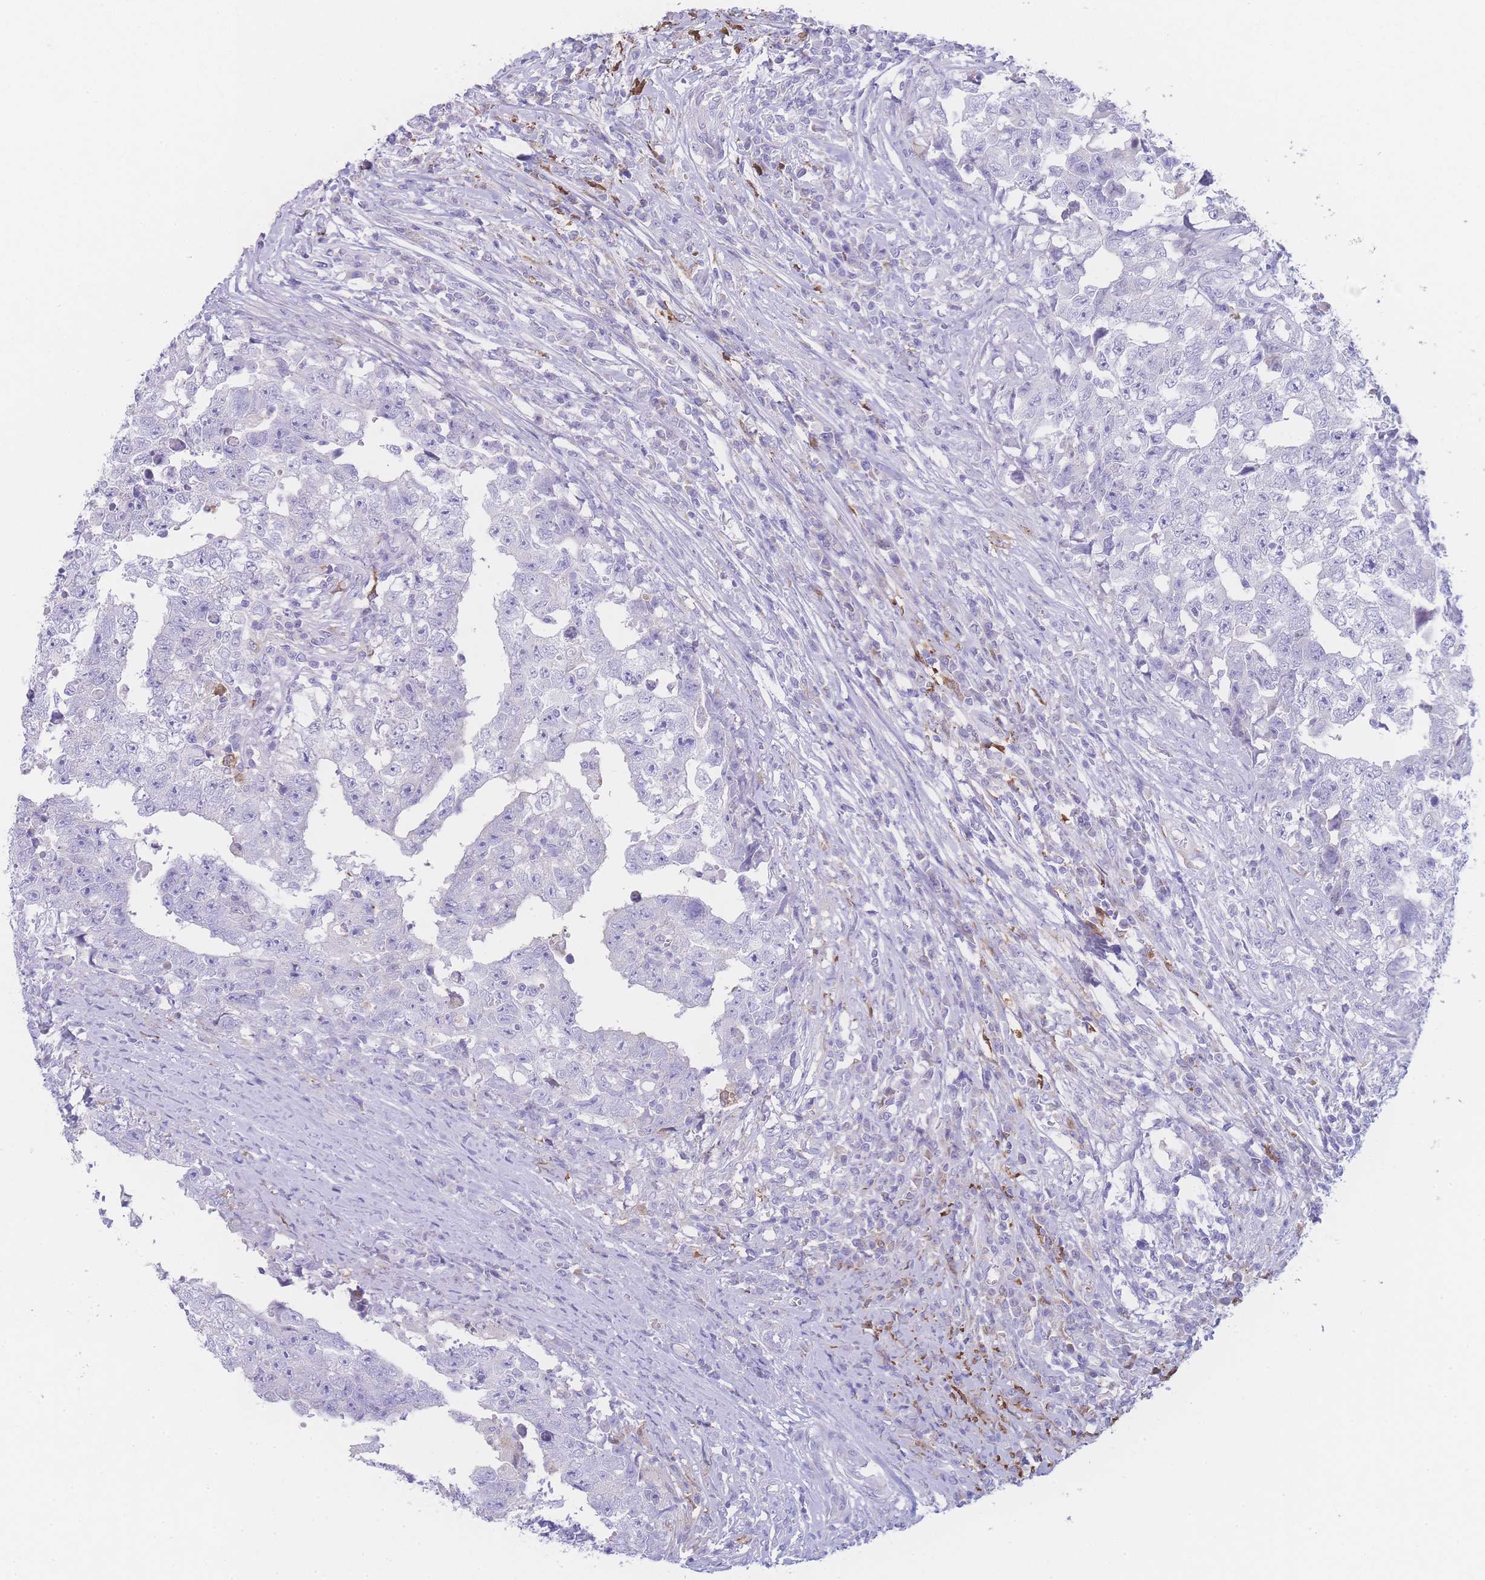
{"staining": {"intensity": "negative", "quantity": "none", "location": "none"}, "tissue": "testis cancer", "cell_type": "Tumor cells", "image_type": "cancer", "snomed": [{"axis": "morphology", "description": "Carcinoma, Embryonal, NOS"}, {"axis": "topography", "description": "Testis"}], "caption": "The micrograph reveals no significant staining in tumor cells of embryonal carcinoma (testis).", "gene": "NBEAL1", "patient": {"sex": "male", "age": 25}}